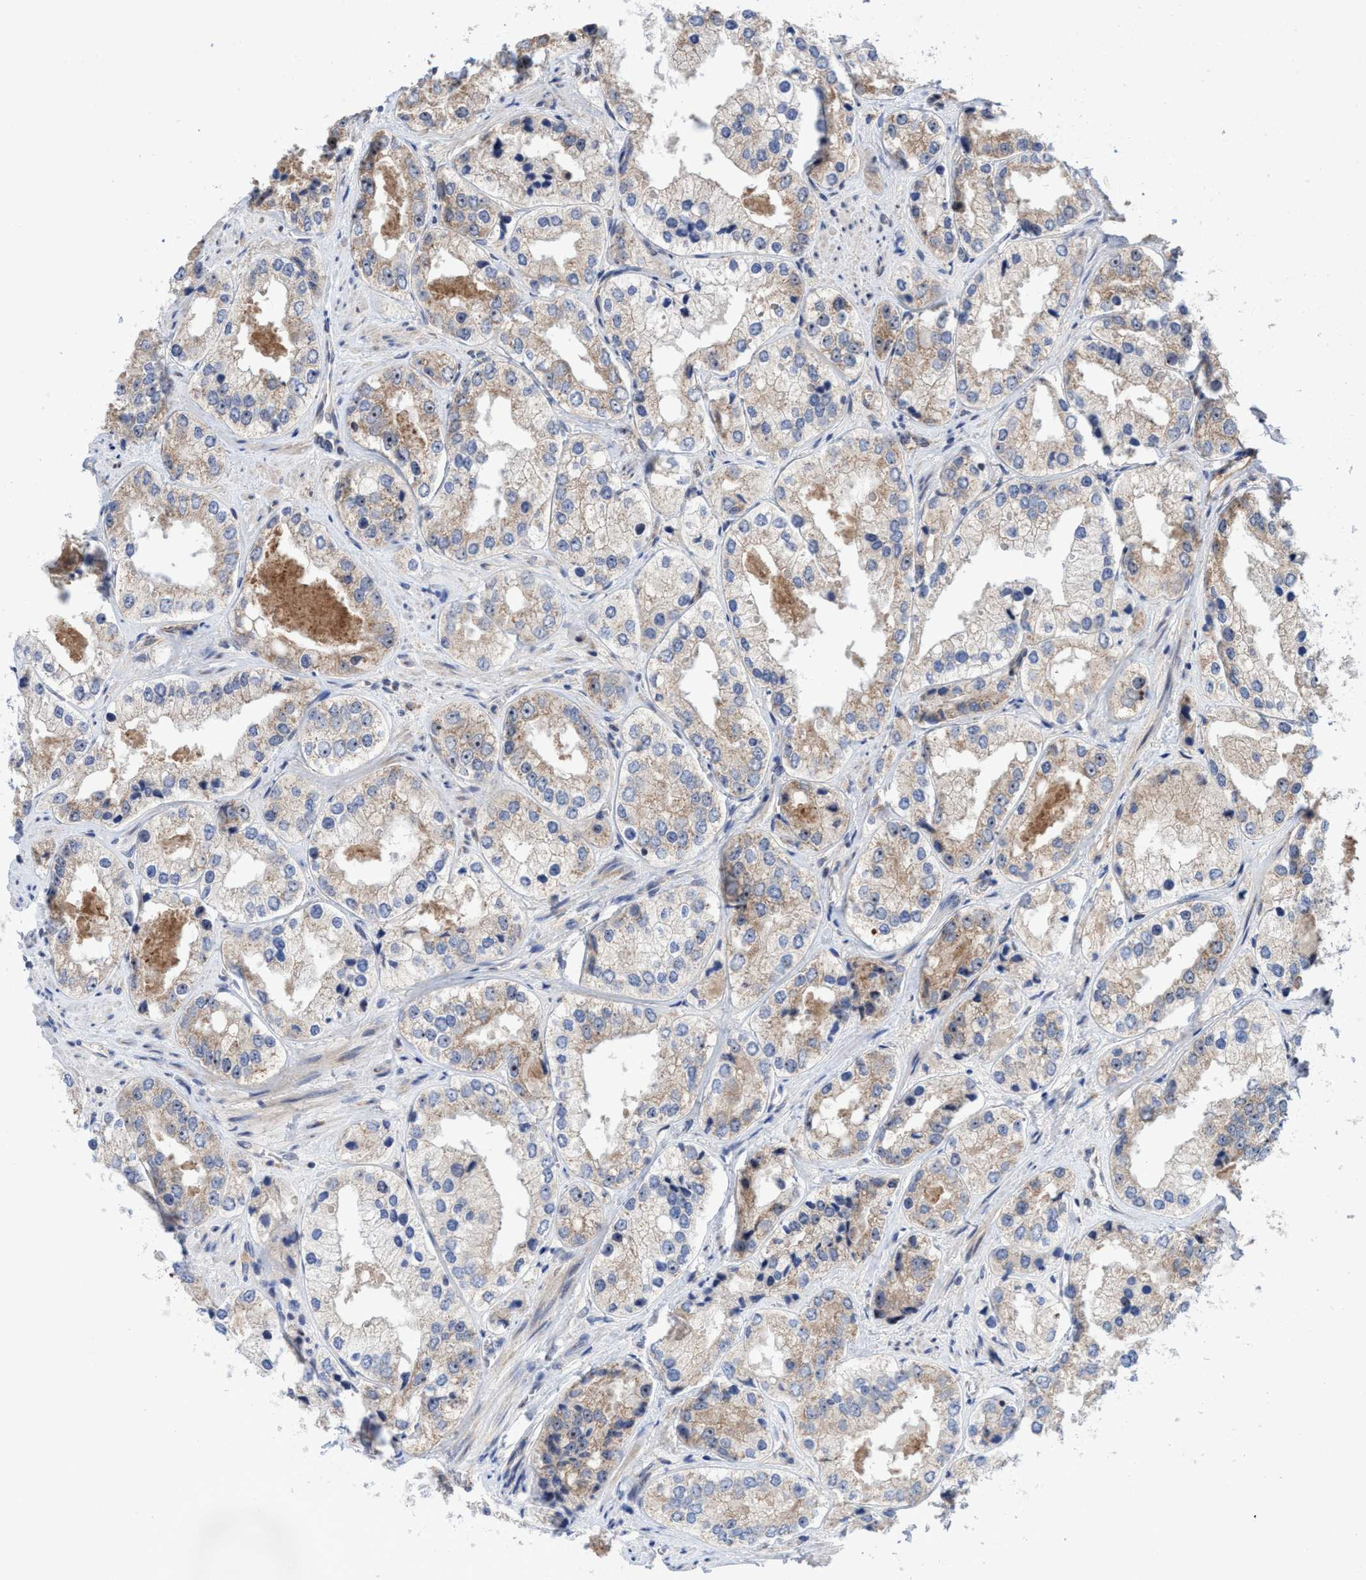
{"staining": {"intensity": "weak", "quantity": ">75%", "location": "cytoplasmic/membranous,nuclear"}, "tissue": "prostate cancer", "cell_type": "Tumor cells", "image_type": "cancer", "snomed": [{"axis": "morphology", "description": "Adenocarcinoma, High grade"}, {"axis": "topography", "description": "Prostate"}], "caption": "Weak cytoplasmic/membranous and nuclear protein positivity is identified in about >75% of tumor cells in prostate adenocarcinoma (high-grade).", "gene": "P2RY14", "patient": {"sex": "male", "age": 61}}